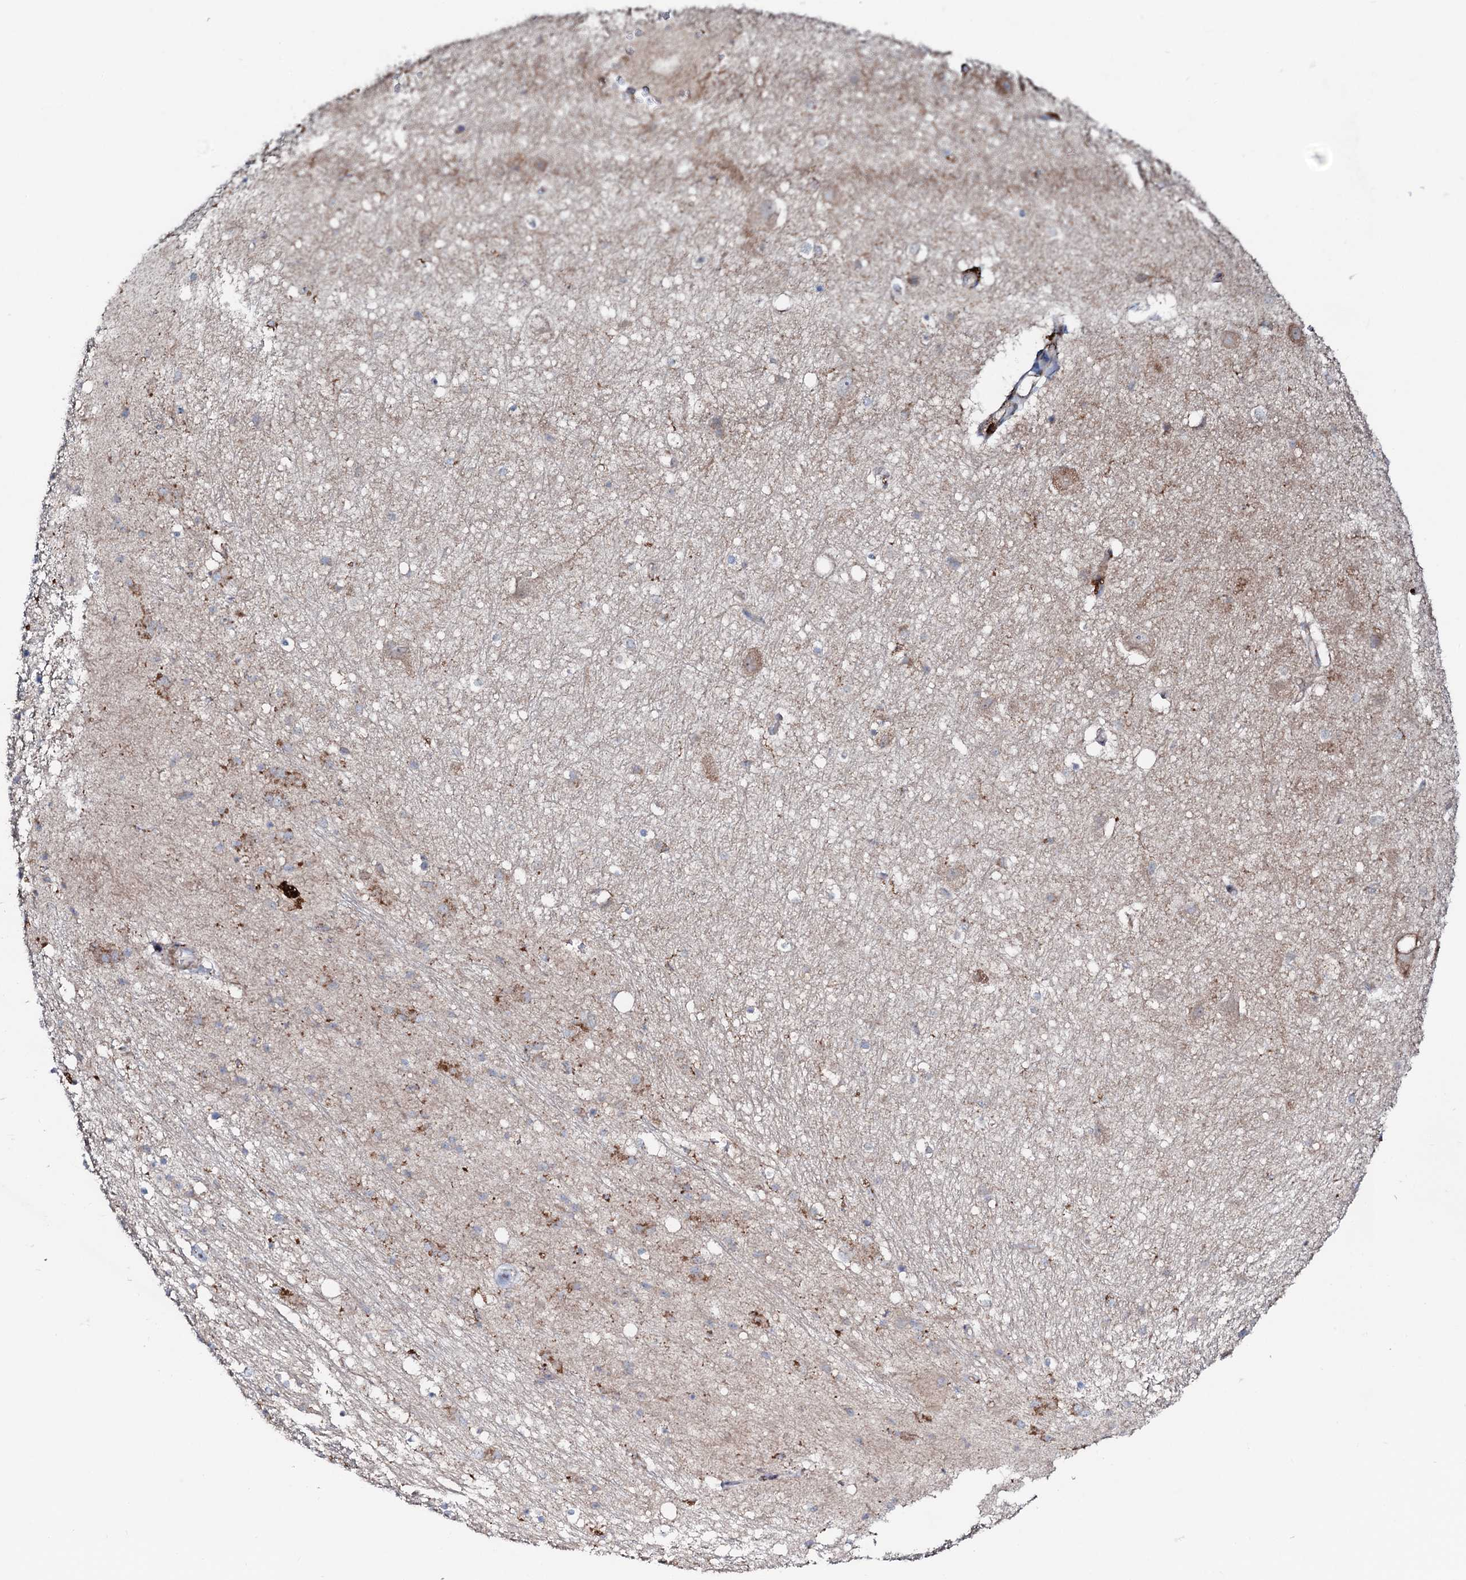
{"staining": {"intensity": "moderate", "quantity": "<25%", "location": "cytoplasmic/membranous"}, "tissue": "hippocampus", "cell_type": "Glial cells", "image_type": "normal", "snomed": [{"axis": "morphology", "description": "Normal tissue, NOS"}, {"axis": "topography", "description": "Hippocampus"}], "caption": "IHC image of unremarkable human hippocampus stained for a protein (brown), which exhibits low levels of moderate cytoplasmic/membranous positivity in approximately <25% of glial cells.", "gene": "P2RX4", "patient": {"sex": "female", "age": 52}}